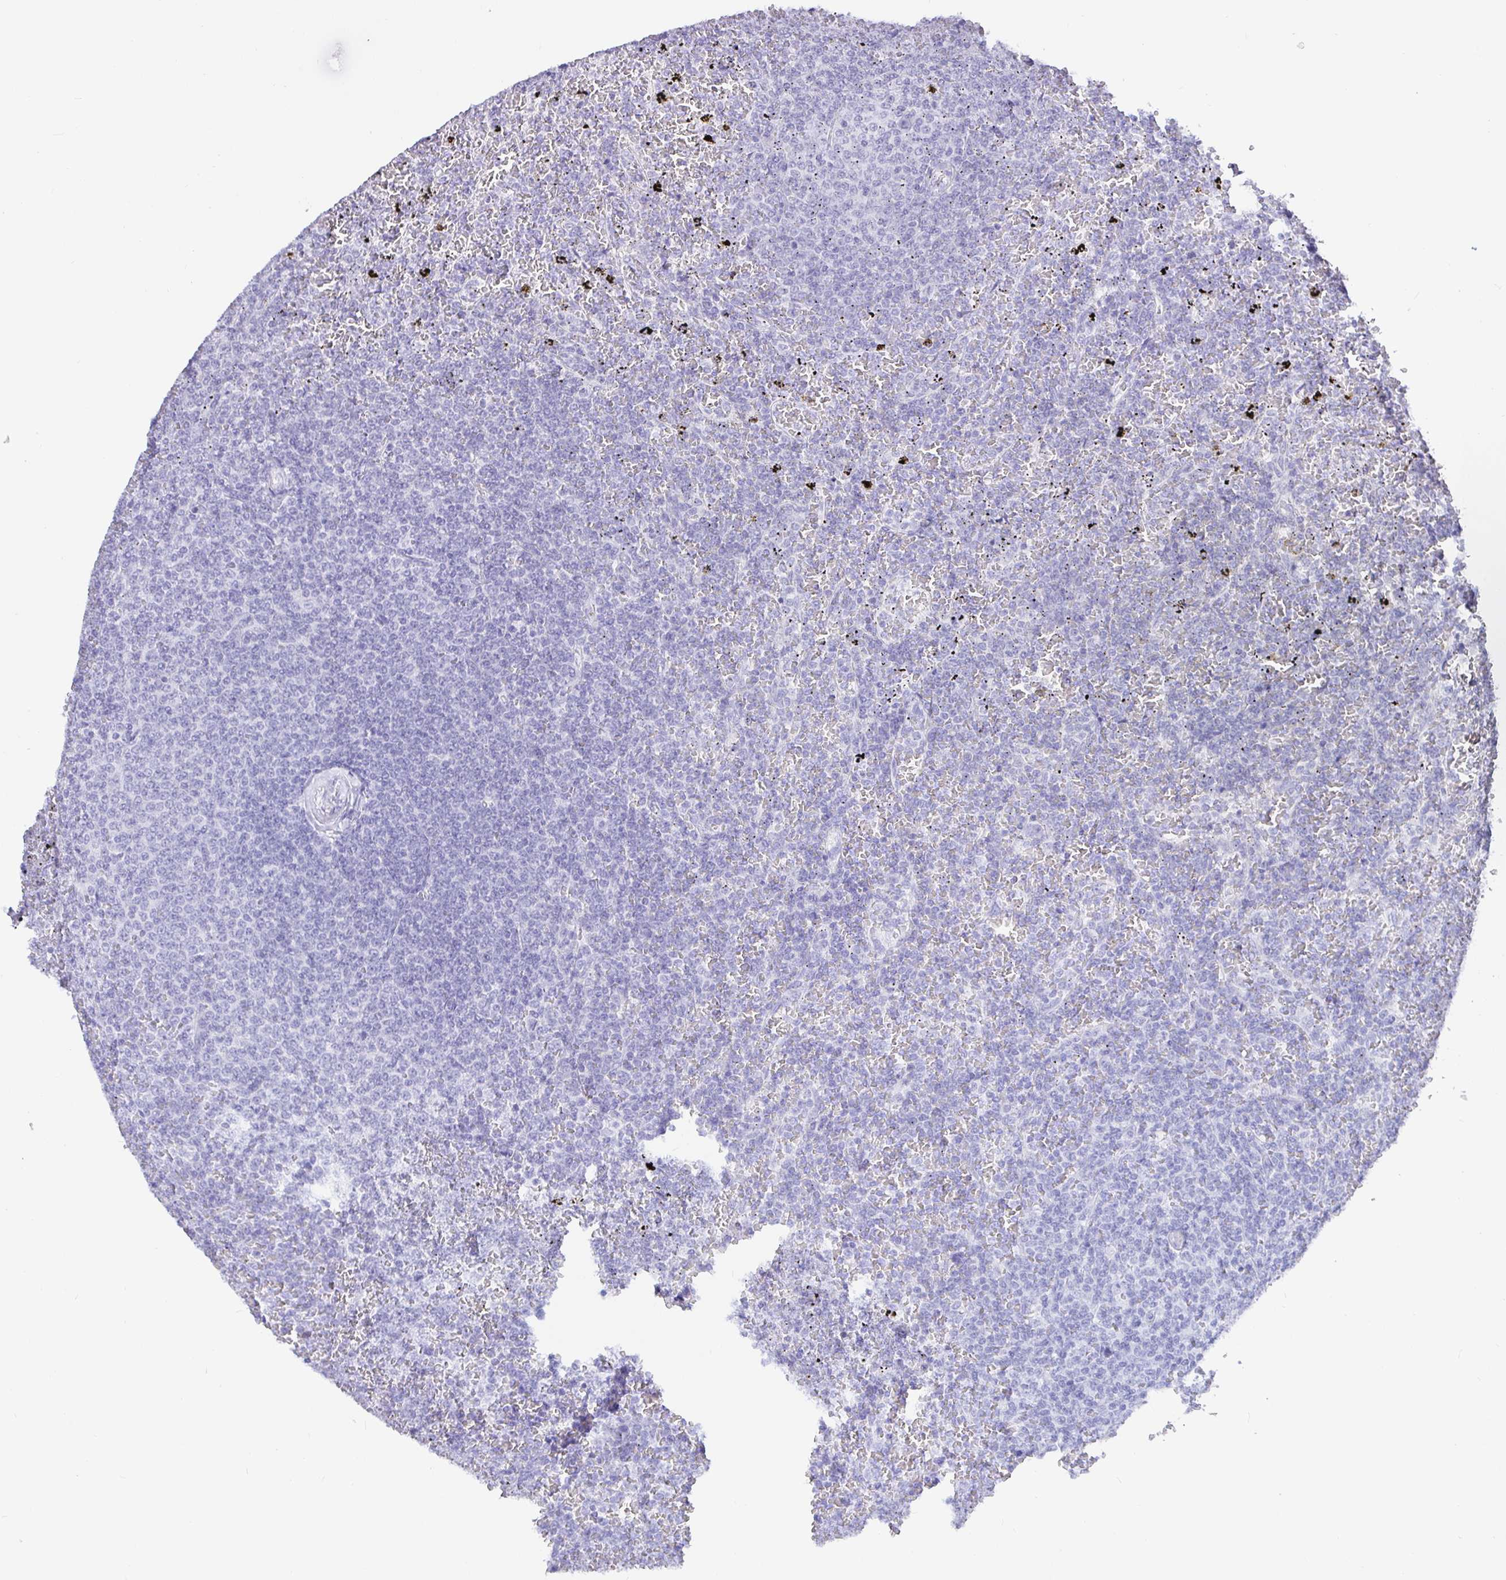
{"staining": {"intensity": "negative", "quantity": "none", "location": "none"}, "tissue": "lymphoma", "cell_type": "Tumor cells", "image_type": "cancer", "snomed": [{"axis": "morphology", "description": "Malignant lymphoma, non-Hodgkin's type, Low grade"}, {"axis": "topography", "description": "Spleen"}], "caption": "DAB immunohistochemical staining of malignant lymphoma, non-Hodgkin's type (low-grade) reveals no significant expression in tumor cells.", "gene": "EZHIP", "patient": {"sex": "female", "age": 77}}